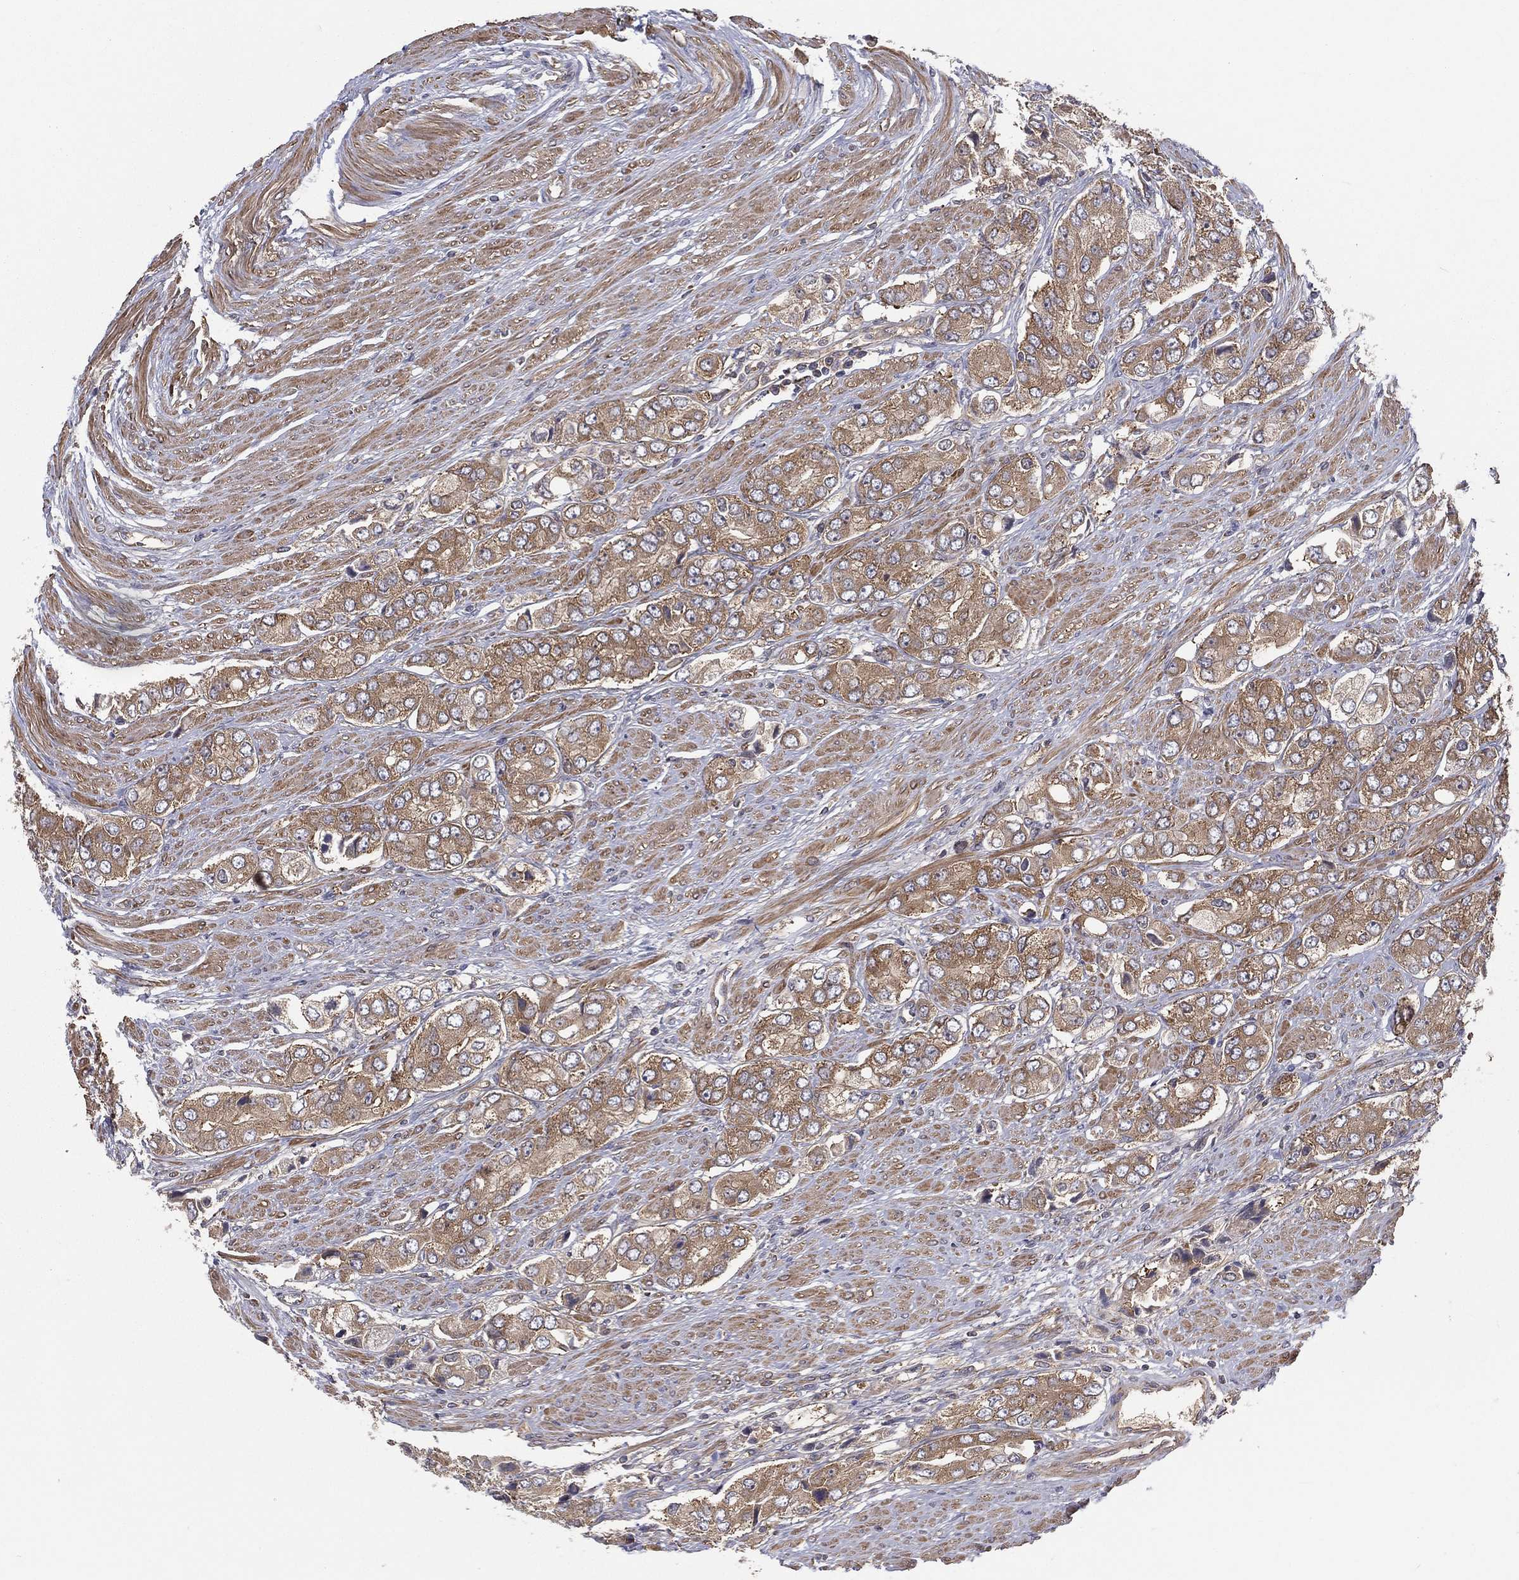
{"staining": {"intensity": "moderate", "quantity": "25%-75%", "location": "cytoplasmic/membranous"}, "tissue": "prostate cancer", "cell_type": "Tumor cells", "image_type": "cancer", "snomed": [{"axis": "morphology", "description": "Adenocarcinoma, Low grade"}, {"axis": "topography", "description": "Prostate"}], "caption": "A photomicrograph of prostate cancer (low-grade adenocarcinoma) stained for a protein reveals moderate cytoplasmic/membranous brown staining in tumor cells. (DAB IHC, brown staining for protein, blue staining for nuclei).", "gene": "EIF2B5", "patient": {"sex": "male", "age": 69}}